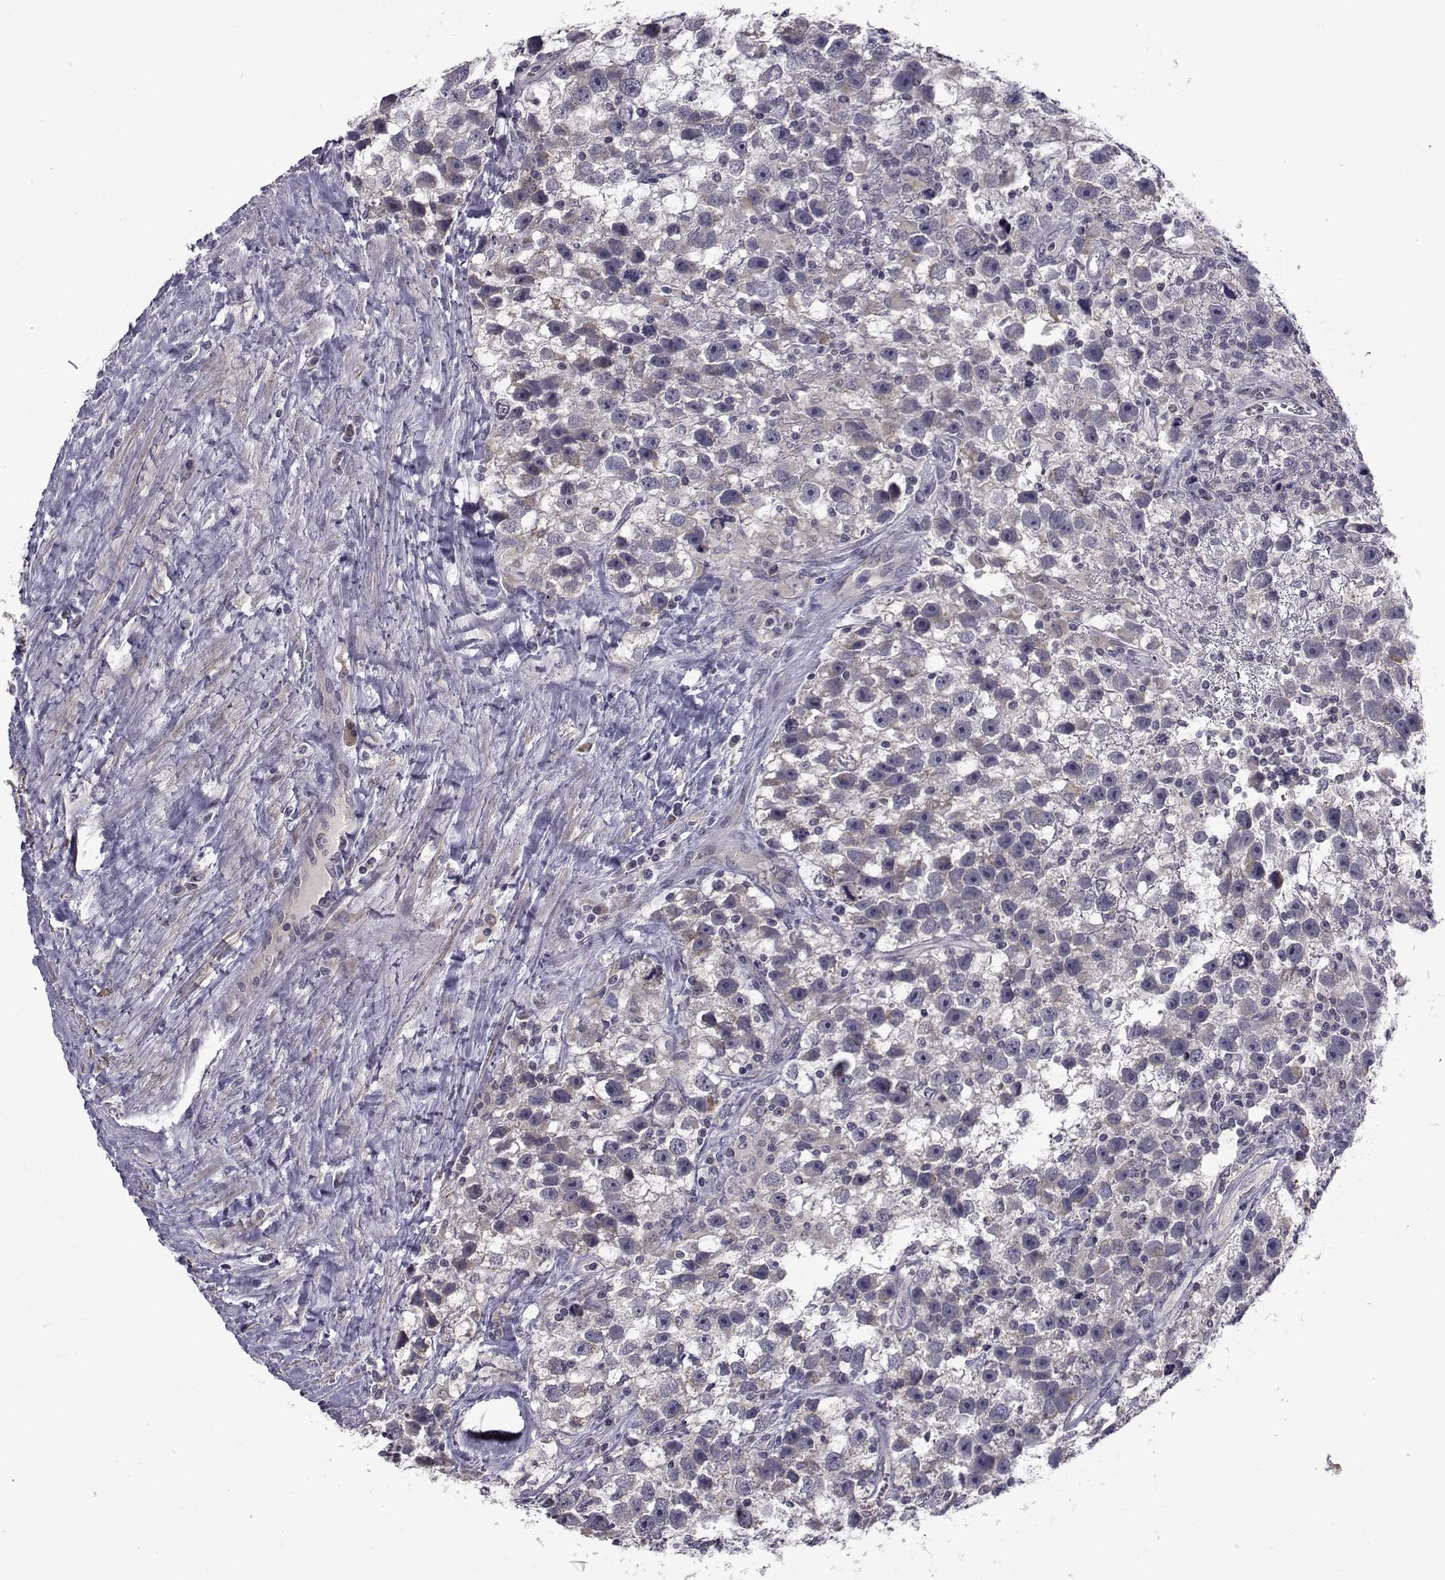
{"staining": {"intensity": "negative", "quantity": "none", "location": "none"}, "tissue": "testis cancer", "cell_type": "Tumor cells", "image_type": "cancer", "snomed": [{"axis": "morphology", "description": "Seminoma, NOS"}, {"axis": "topography", "description": "Testis"}], "caption": "Tumor cells are negative for protein expression in human testis cancer (seminoma).", "gene": "FDXR", "patient": {"sex": "male", "age": 43}}